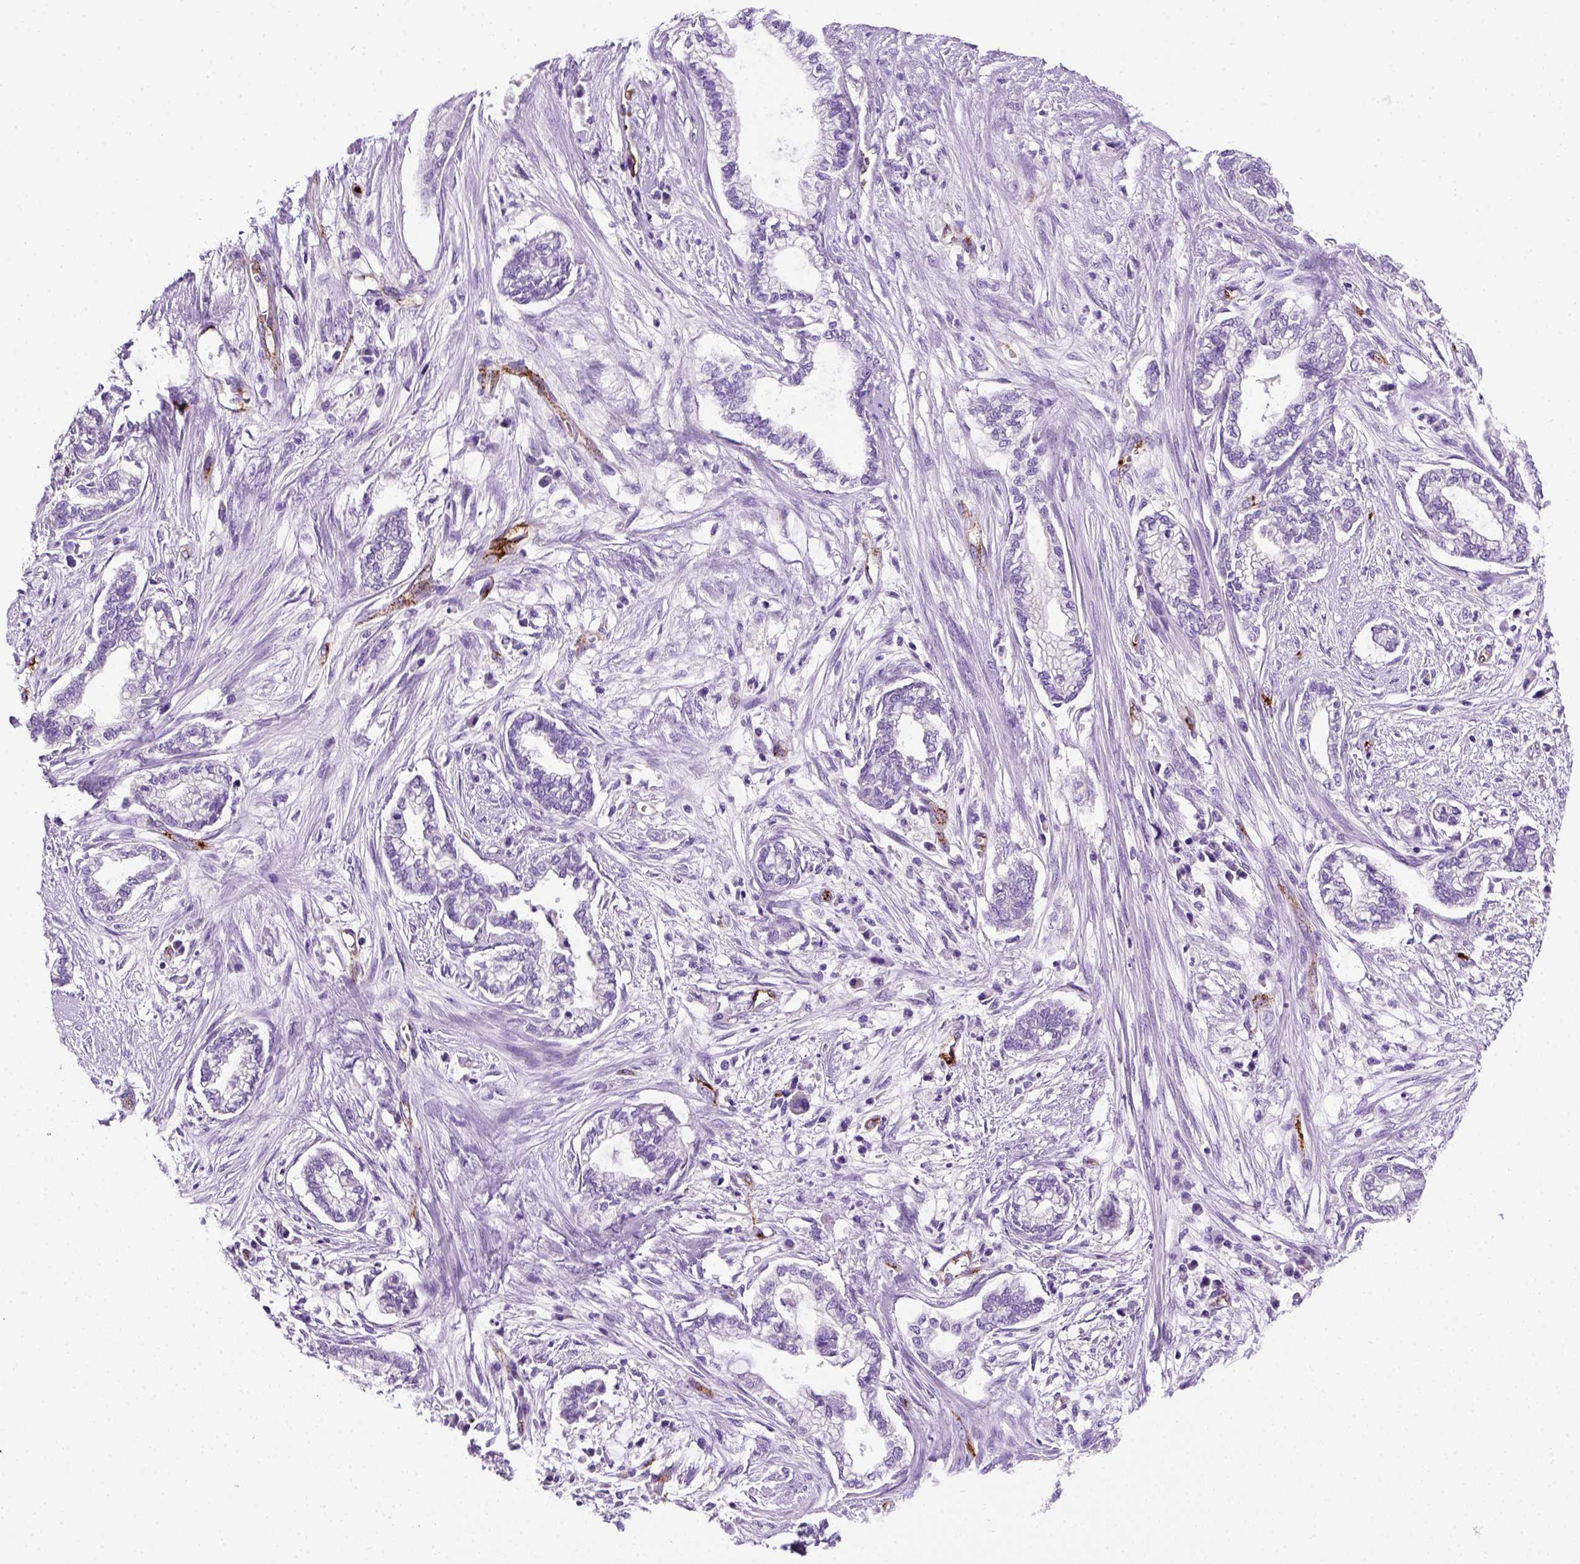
{"staining": {"intensity": "negative", "quantity": "none", "location": "none"}, "tissue": "cervical cancer", "cell_type": "Tumor cells", "image_type": "cancer", "snomed": [{"axis": "morphology", "description": "Adenocarcinoma, NOS"}, {"axis": "topography", "description": "Cervix"}], "caption": "Tumor cells show no significant positivity in cervical cancer (adenocarcinoma).", "gene": "VWF", "patient": {"sex": "female", "age": 62}}